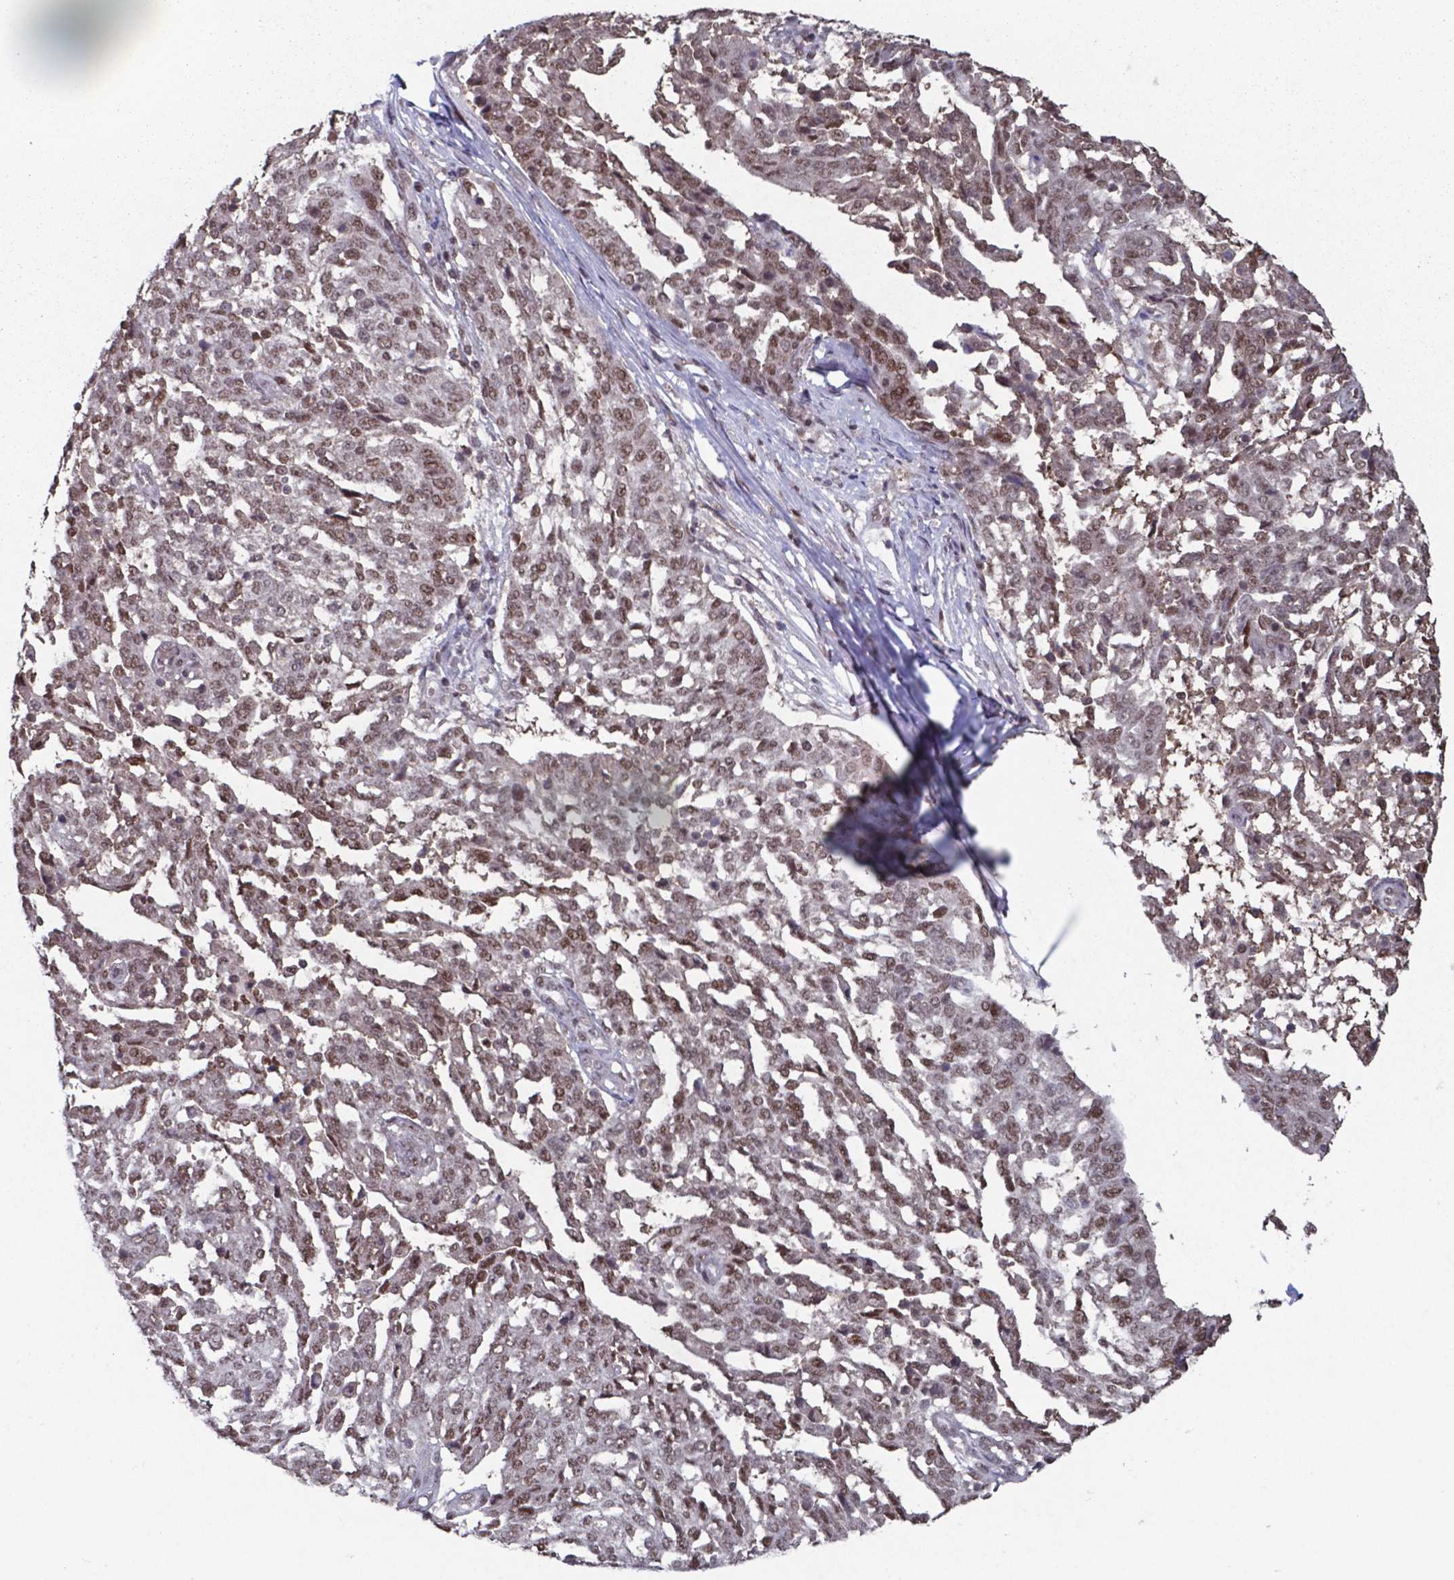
{"staining": {"intensity": "moderate", "quantity": ">75%", "location": "nuclear"}, "tissue": "ovarian cancer", "cell_type": "Tumor cells", "image_type": "cancer", "snomed": [{"axis": "morphology", "description": "Cystadenocarcinoma, serous, NOS"}, {"axis": "topography", "description": "Ovary"}], "caption": "Tumor cells exhibit moderate nuclear expression in about >75% of cells in serous cystadenocarcinoma (ovarian).", "gene": "UBA1", "patient": {"sex": "female", "age": 67}}